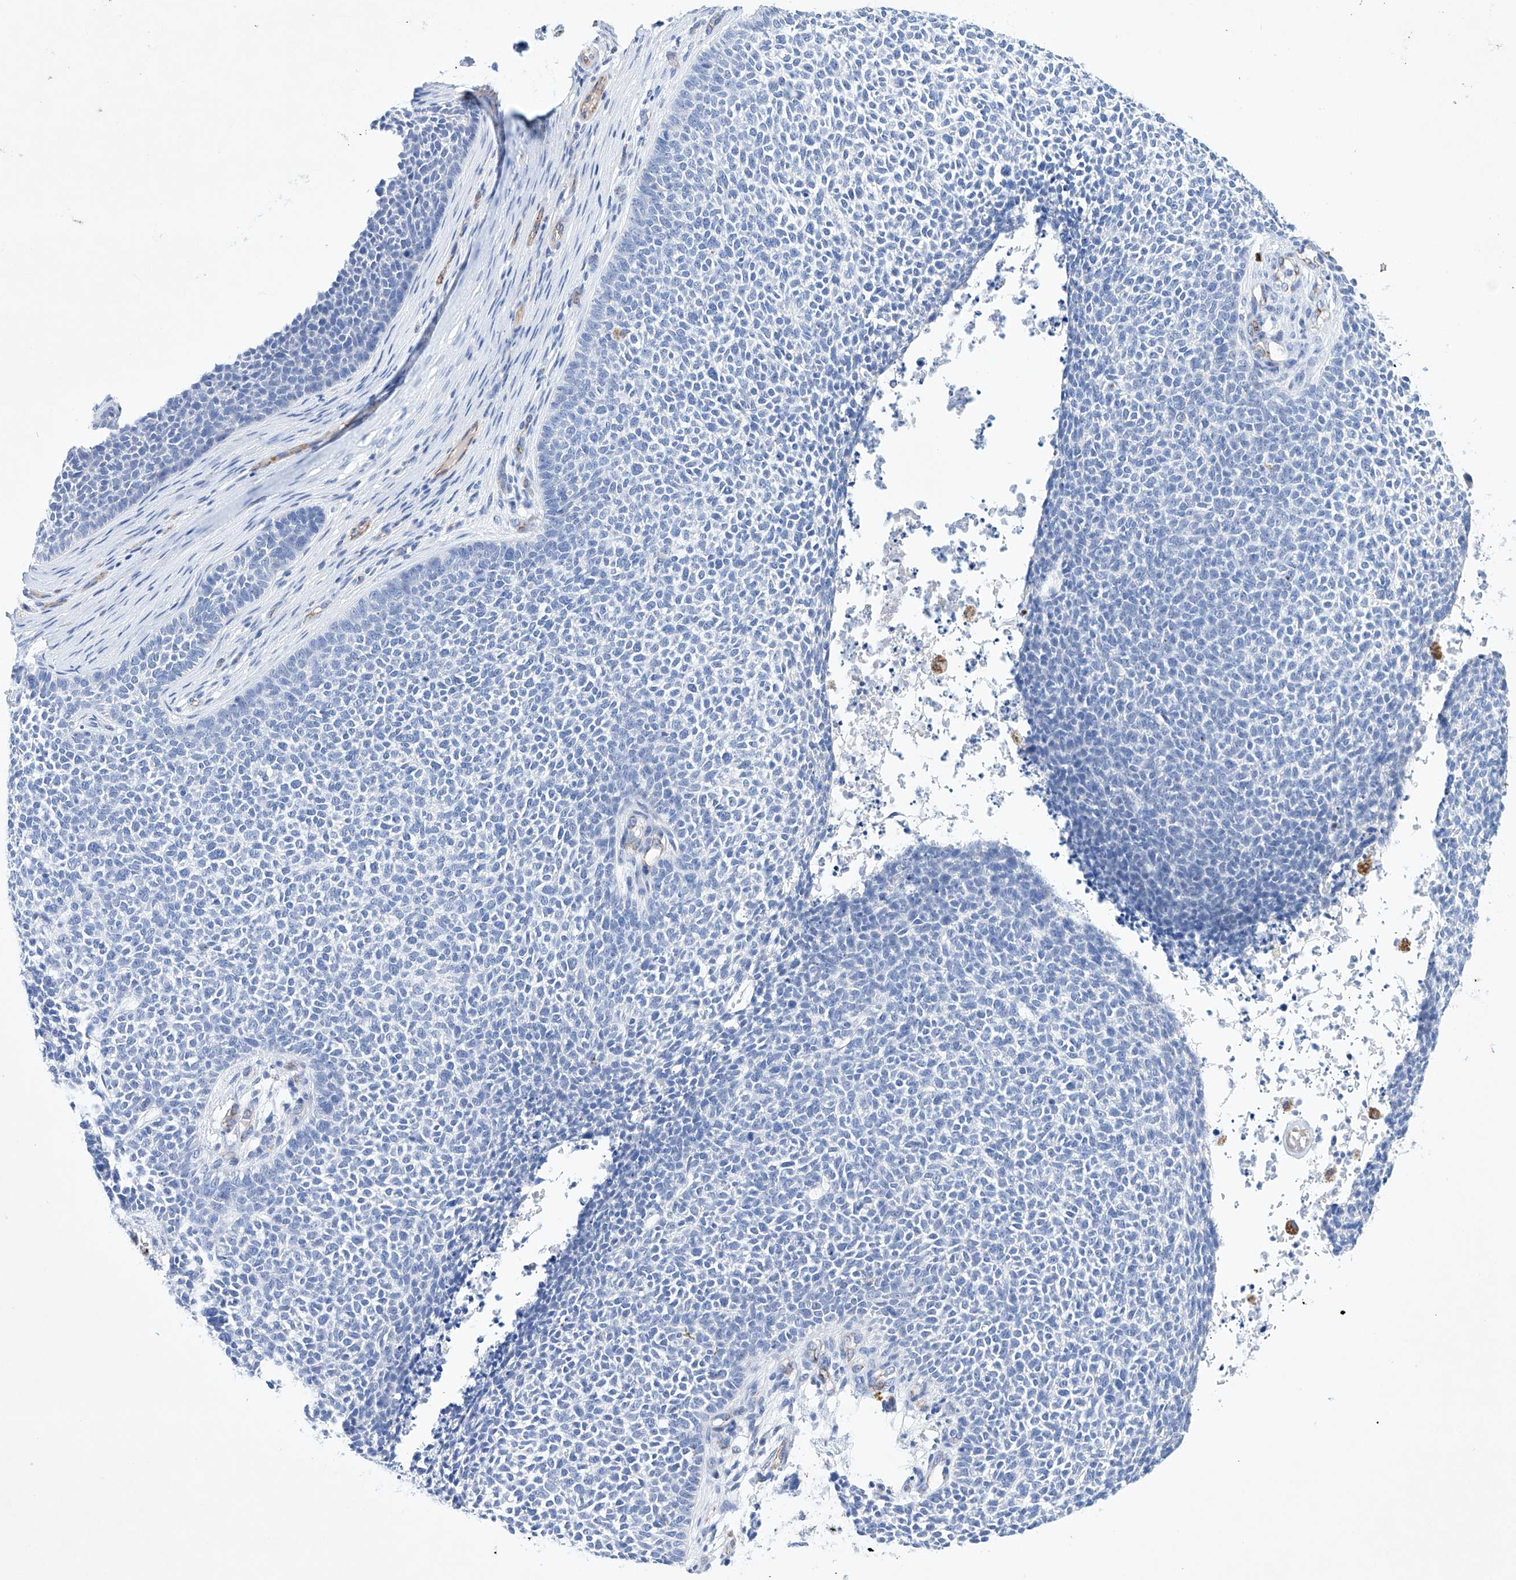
{"staining": {"intensity": "negative", "quantity": "none", "location": "none"}, "tissue": "skin cancer", "cell_type": "Tumor cells", "image_type": "cancer", "snomed": [{"axis": "morphology", "description": "Basal cell carcinoma"}, {"axis": "topography", "description": "Skin"}], "caption": "Immunohistochemistry image of neoplastic tissue: skin cancer stained with DAB (3,3'-diaminobenzidine) displays no significant protein expression in tumor cells. (Stains: DAB immunohistochemistry with hematoxylin counter stain, Microscopy: brightfield microscopy at high magnification).", "gene": "ETV7", "patient": {"sex": "female", "age": 84}}